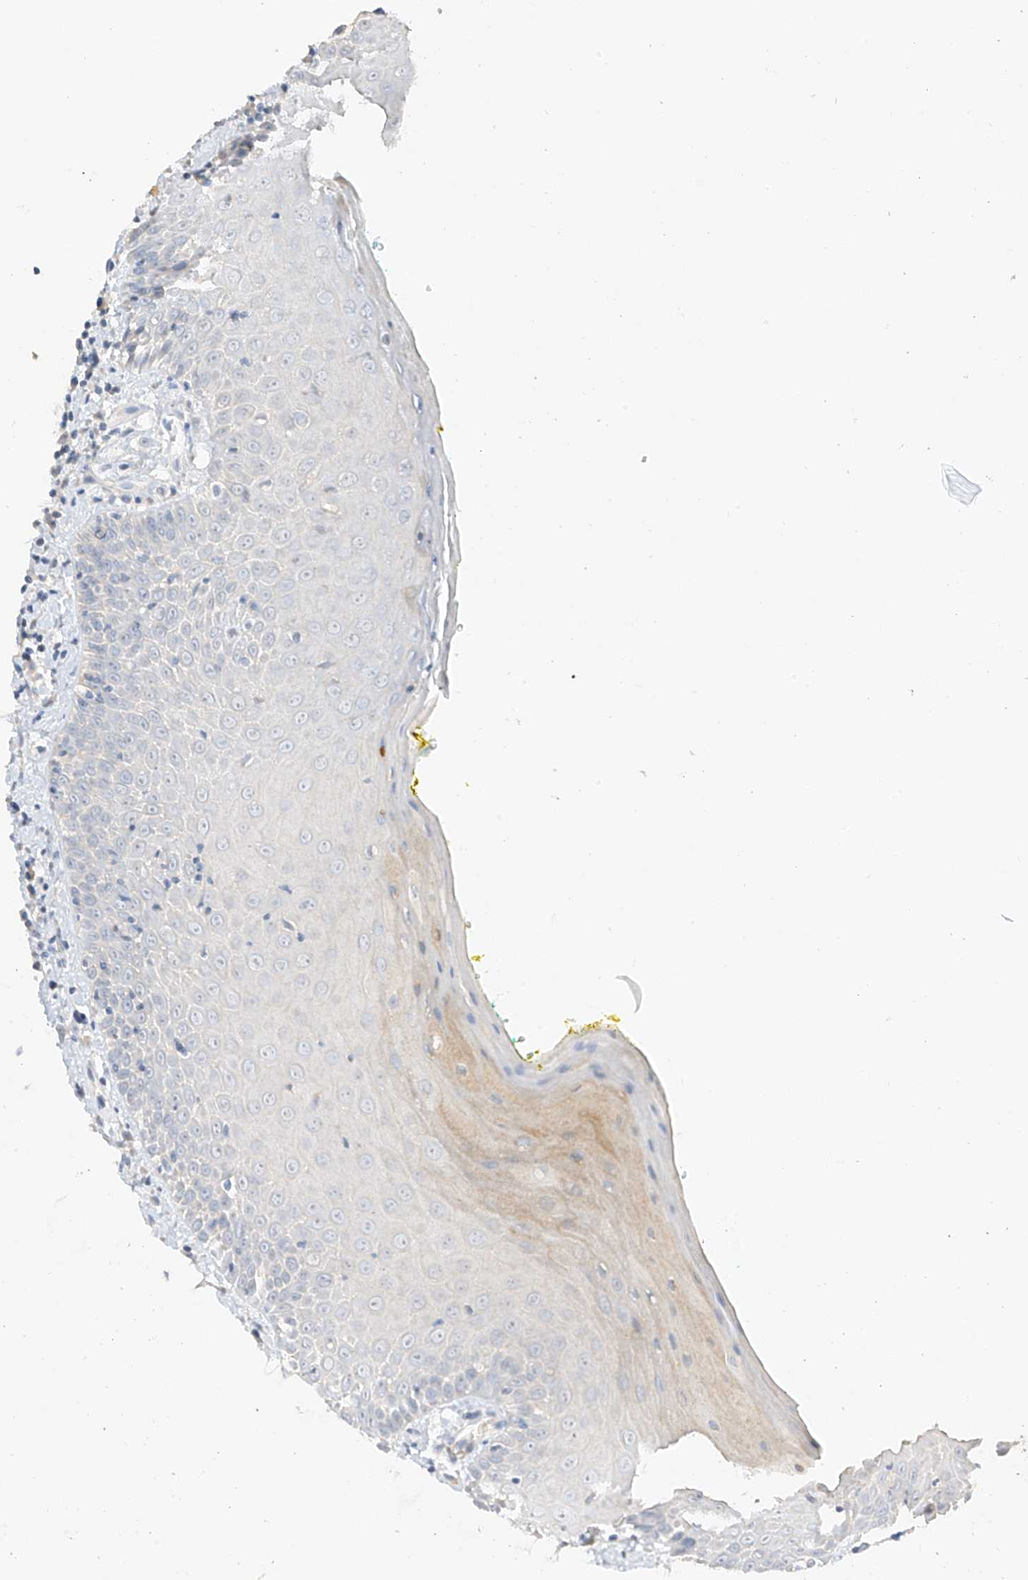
{"staining": {"intensity": "weak", "quantity": "<25%", "location": "cytoplasmic/membranous"}, "tissue": "oral mucosa", "cell_type": "Squamous epithelial cells", "image_type": "normal", "snomed": [{"axis": "morphology", "description": "Normal tissue, NOS"}, {"axis": "morphology", "description": "Squamous cell carcinoma, NOS"}, {"axis": "topography", "description": "Oral tissue"}, {"axis": "topography", "description": "Head-Neck"}], "caption": "High power microscopy image of an immunohistochemistry (IHC) histopathology image of unremarkable oral mucosa, revealing no significant positivity in squamous epithelial cells.", "gene": "ZBTB41", "patient": {"sex": "female", "age": 70}}